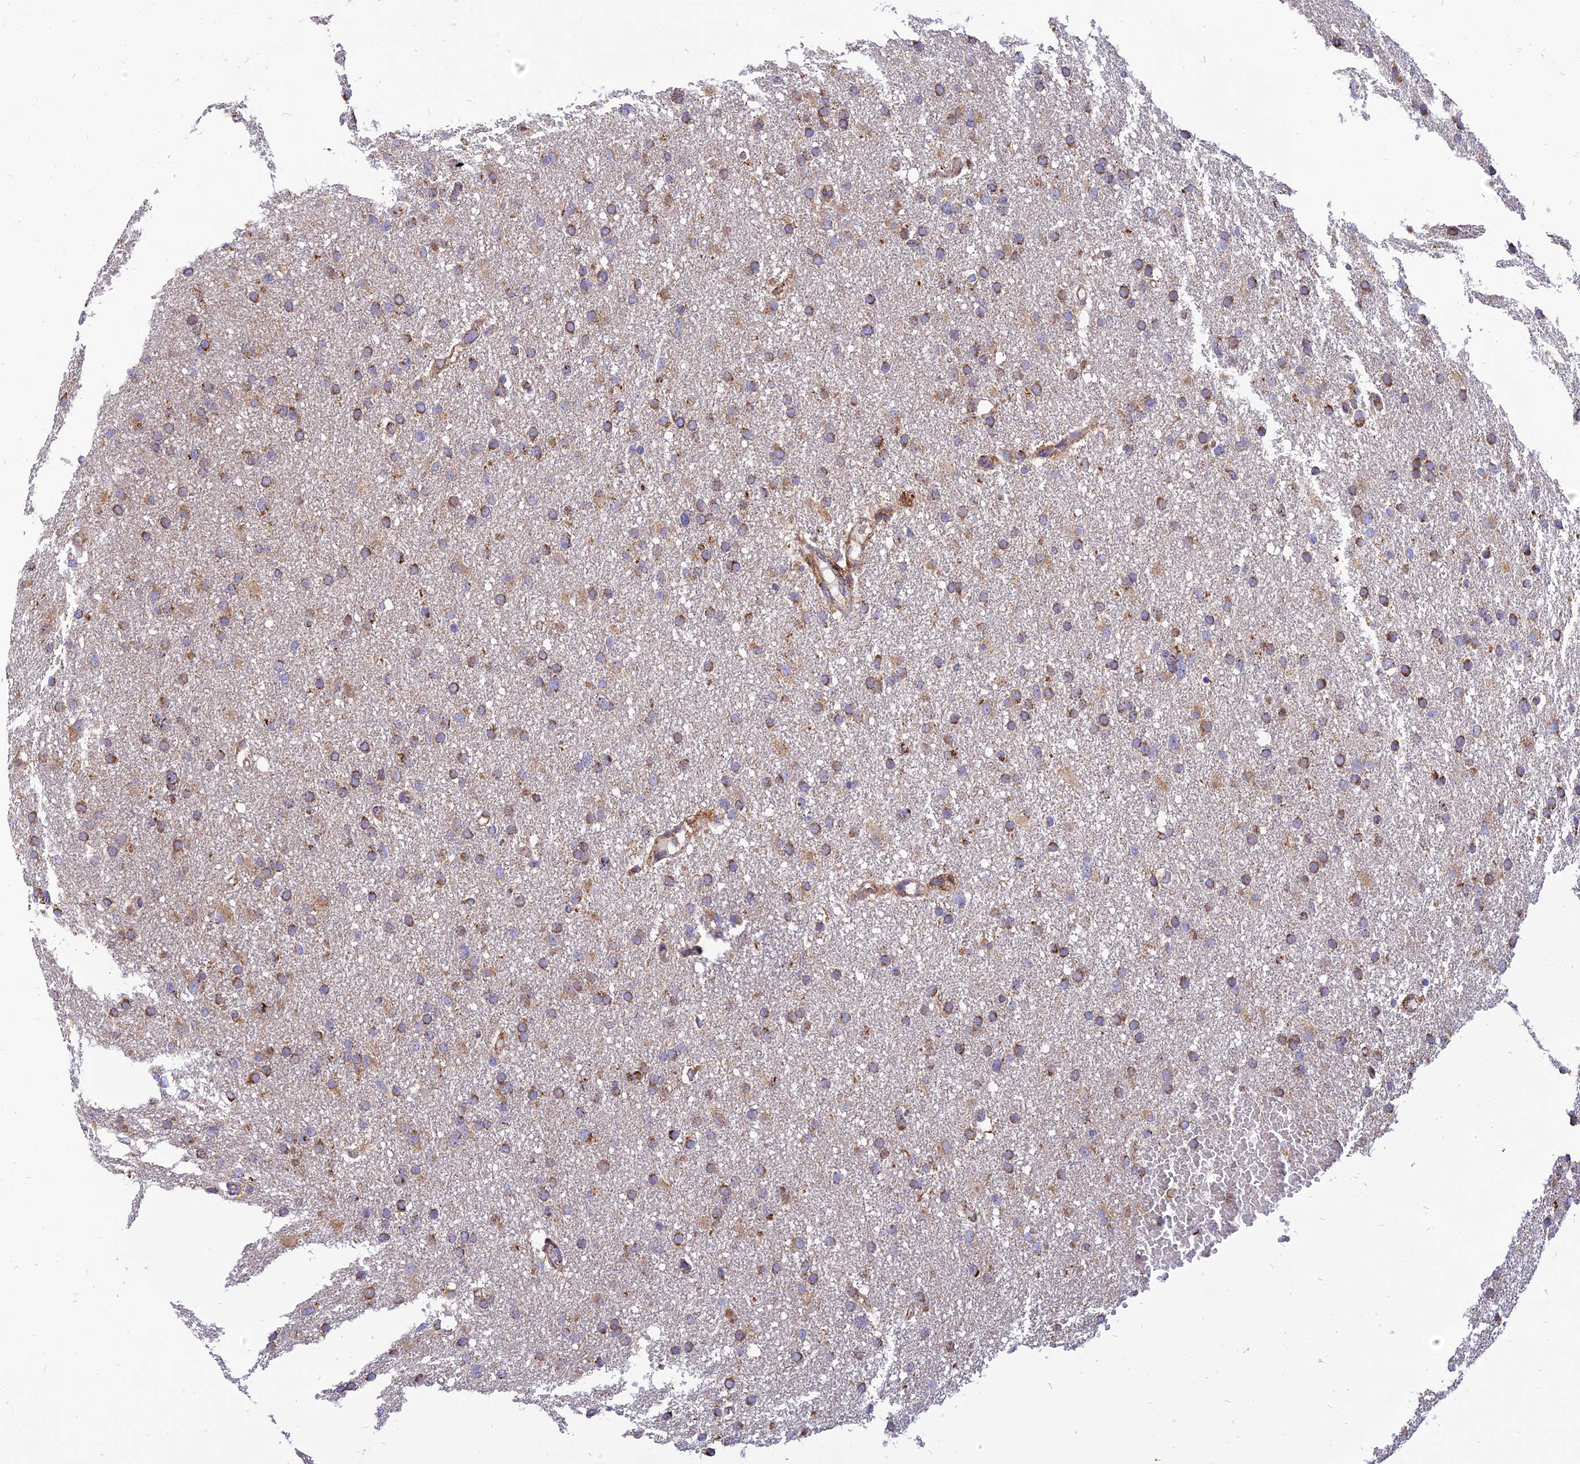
{"staining": {"intensity": "moderate", "quantity": ">75%", "location": "cytoplasmic/membranous"}, "tissue": "glioma", "cell_type": "Tumor cells", "image_type": "cancer", "snomed": [{"axis": "morphology", "description": "Glioma, malignant, High grade"}, {"axis": "topography", "description": "Cerebral cortex"}], "caption": "Glioma stained with a brown dye reveals moderate cytoplasmic/membranous positive positivity in about >75% of tumor cells.", "gene": "THUMPD2", "patient": {"sex": "female", "age": 36}}